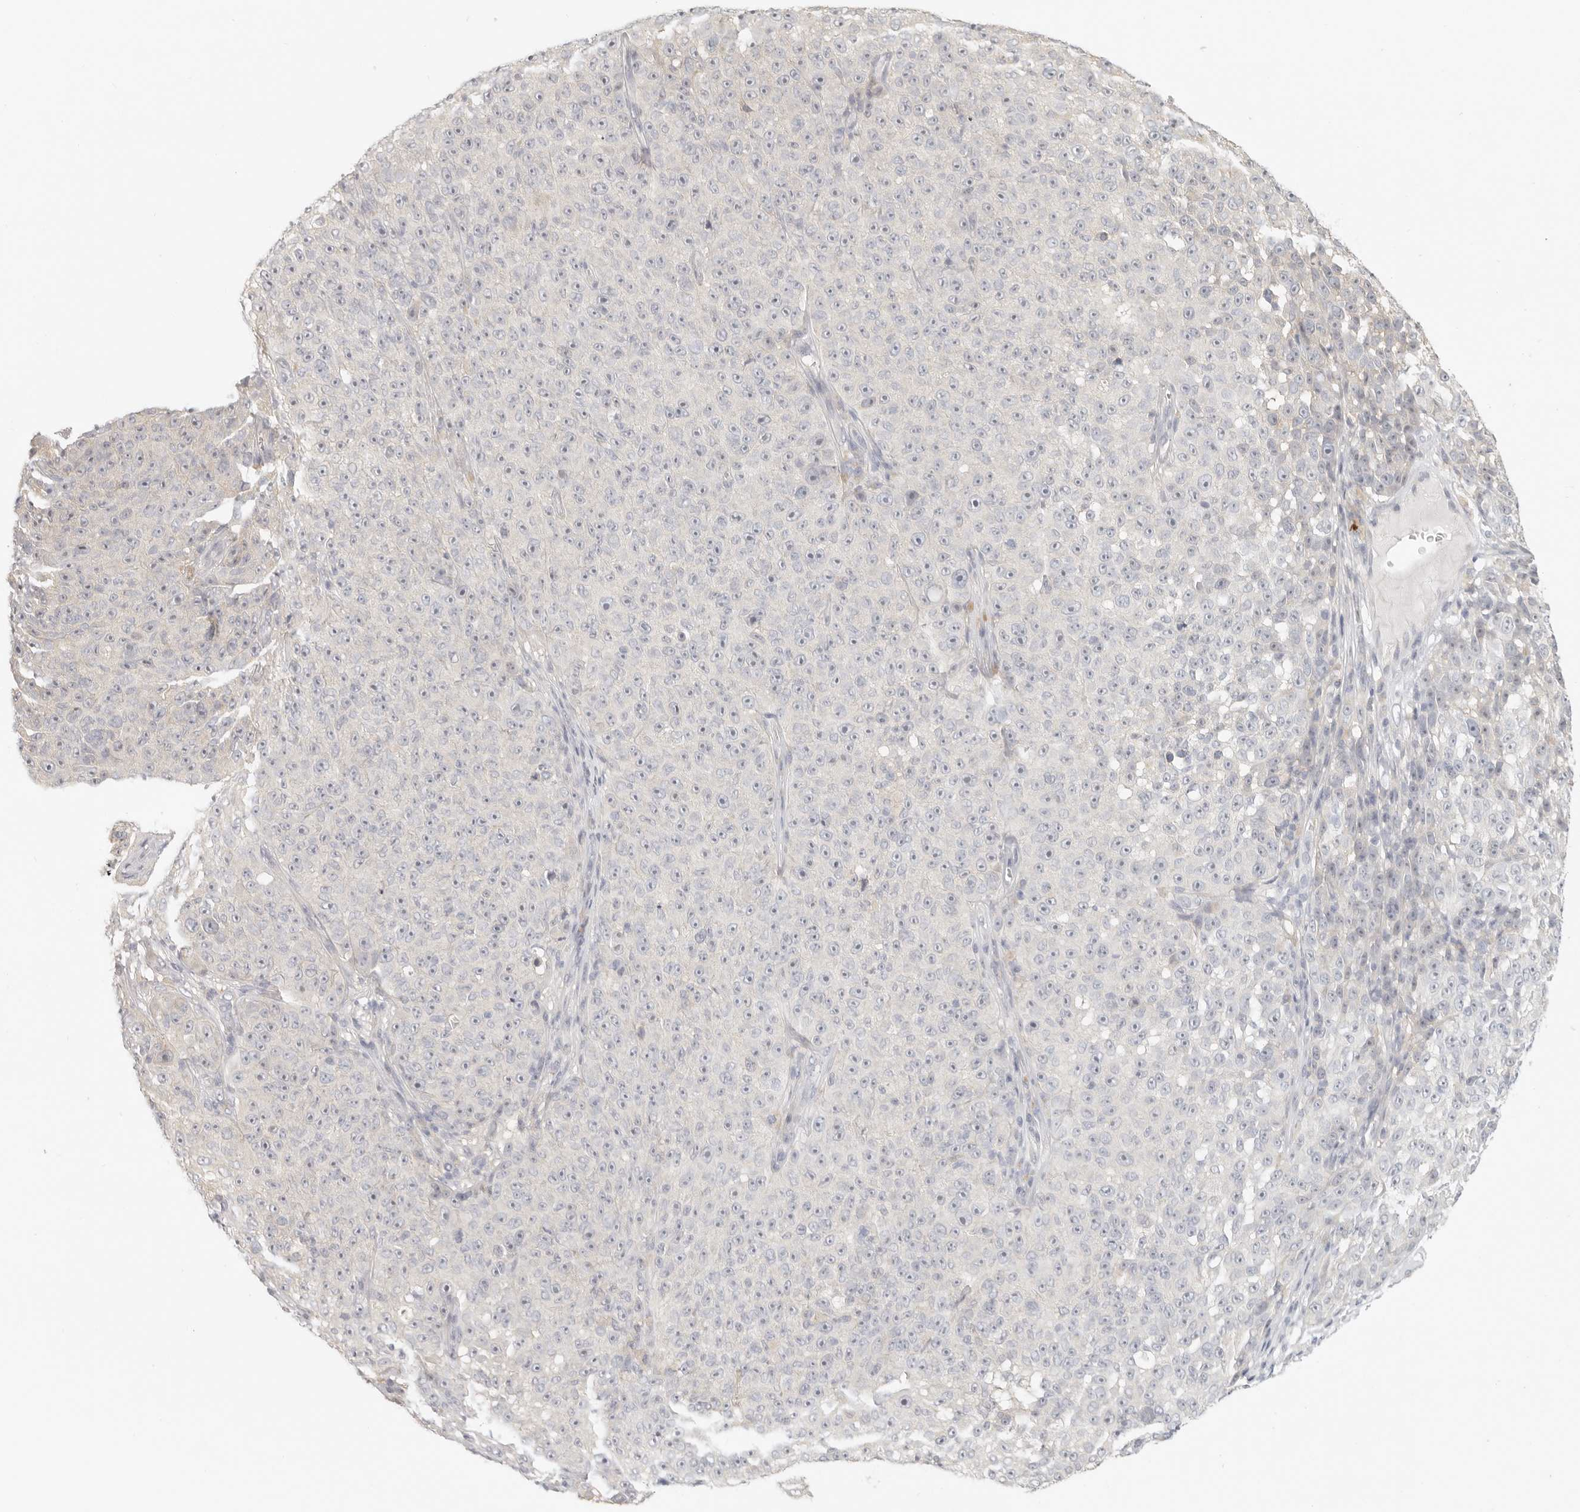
{"staining": {"intensity": "negative", "quantity": "none", "location": "none"}, "tissue": "melanoma", "cell_type": "Tumor cells", "image_type": "cancer", "snomed": [{"axis": "morphology", "description": "Malignant melanoma, NOS"}, {"axis": "topography", "description": "Skin"}], "caption": "A high-resolution histopathology image shows immunohistochemistry (IHC) staining of melanoma, which reveals no significant positivity in tumor cells.", "gene": "AHDC1", "patient": {"sex": "female", "age": 82}}